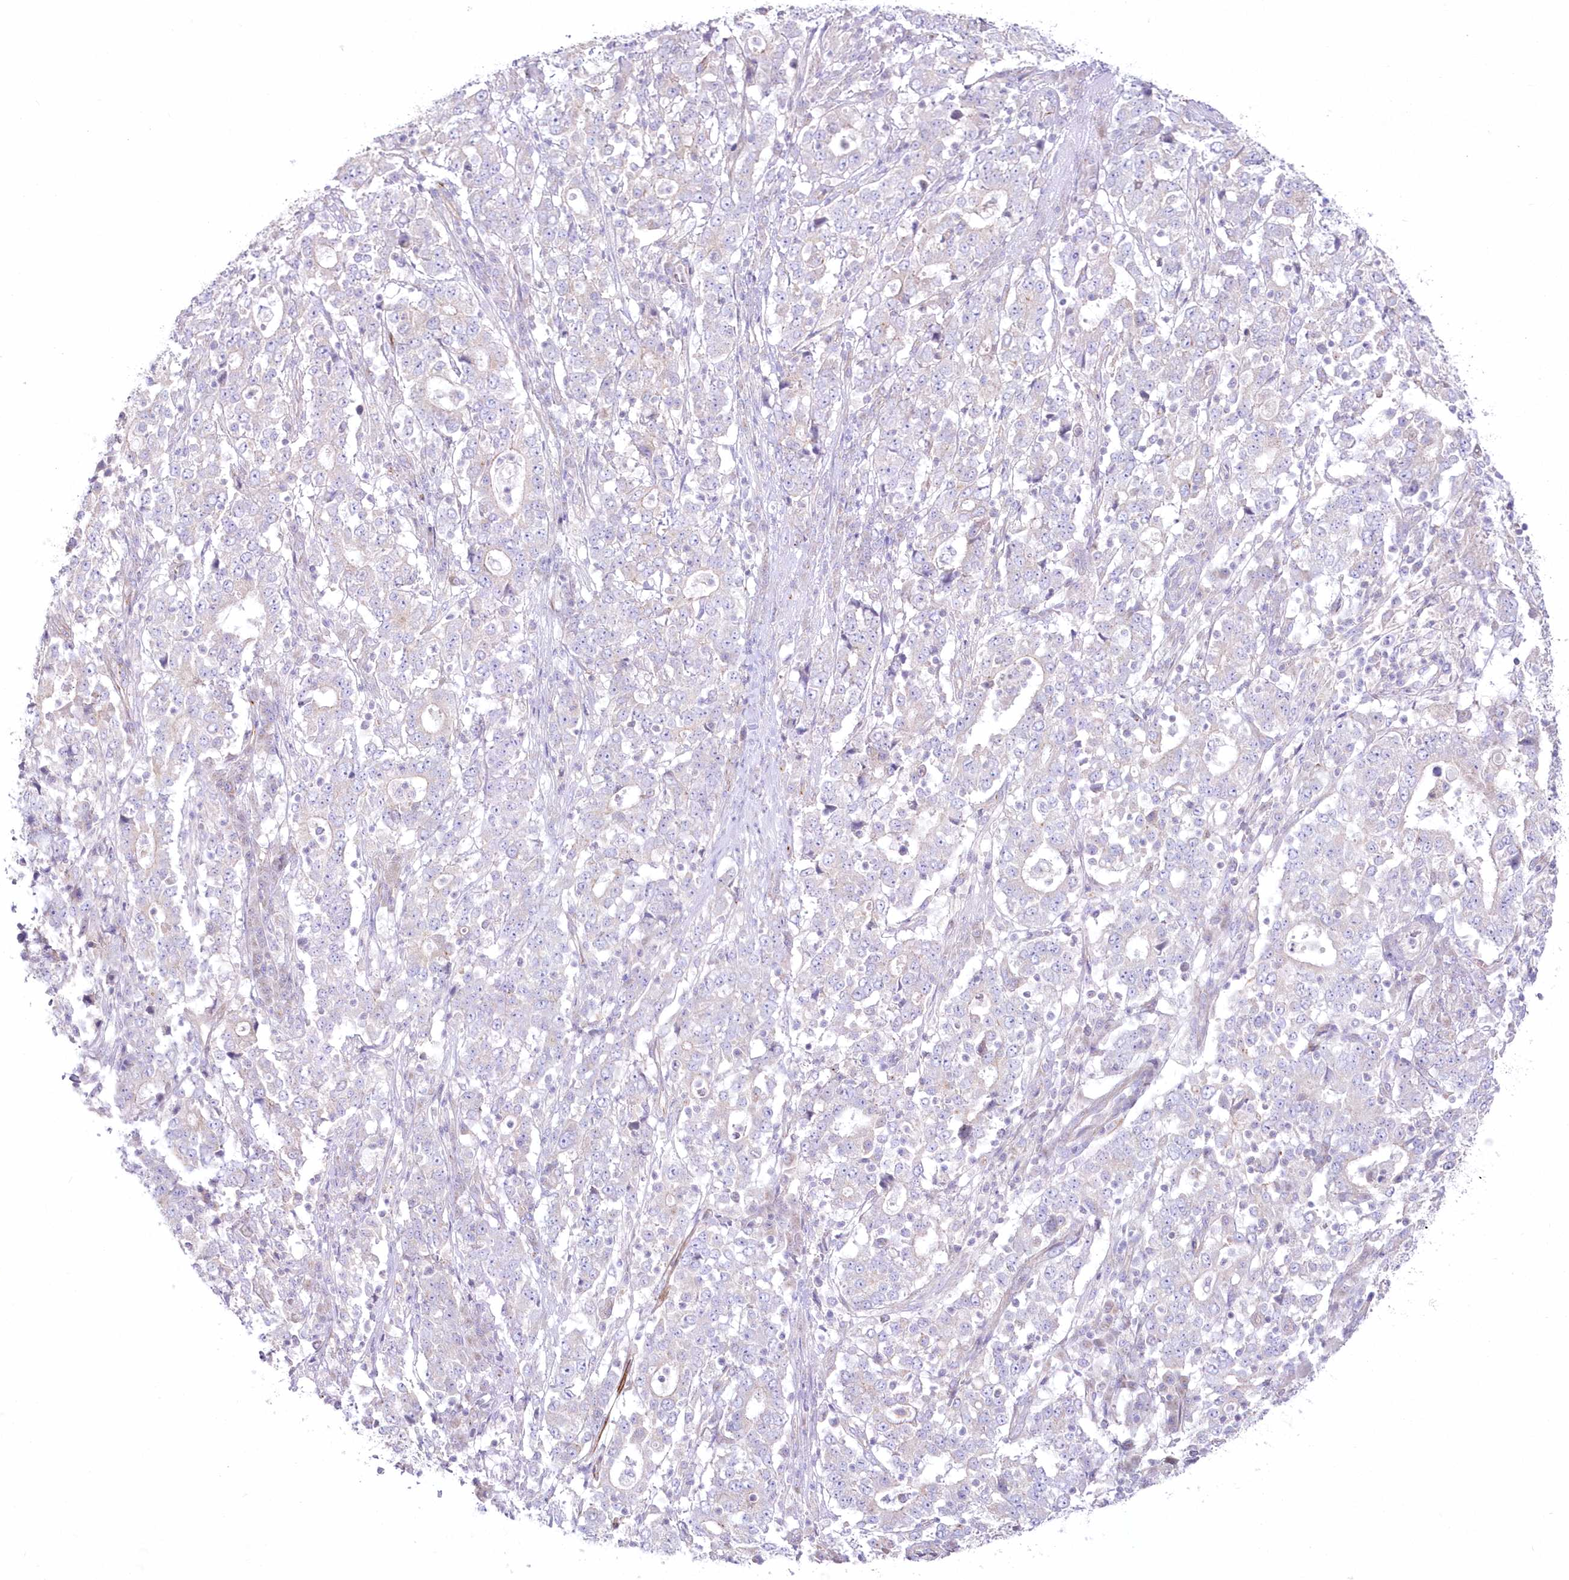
{"staining": {"intensity": "negative", "quantity": "none", "location": "none"}, "tissue": "stomach cancer", "cell_type": "Tumor cells", "image_type": "cancer", "snomed": [{"axis": "morphology", "description": "Adenocarcinoma, NOS"}, {"axis": "topography", "description": "Stomach"}], "caption": "Micrograph shows no significant protein positivity in tumor cells of stomach cancer (adenocarcinoma).", "gene": "ZNF843", "patient": {"sex": "male", "age": 59}}